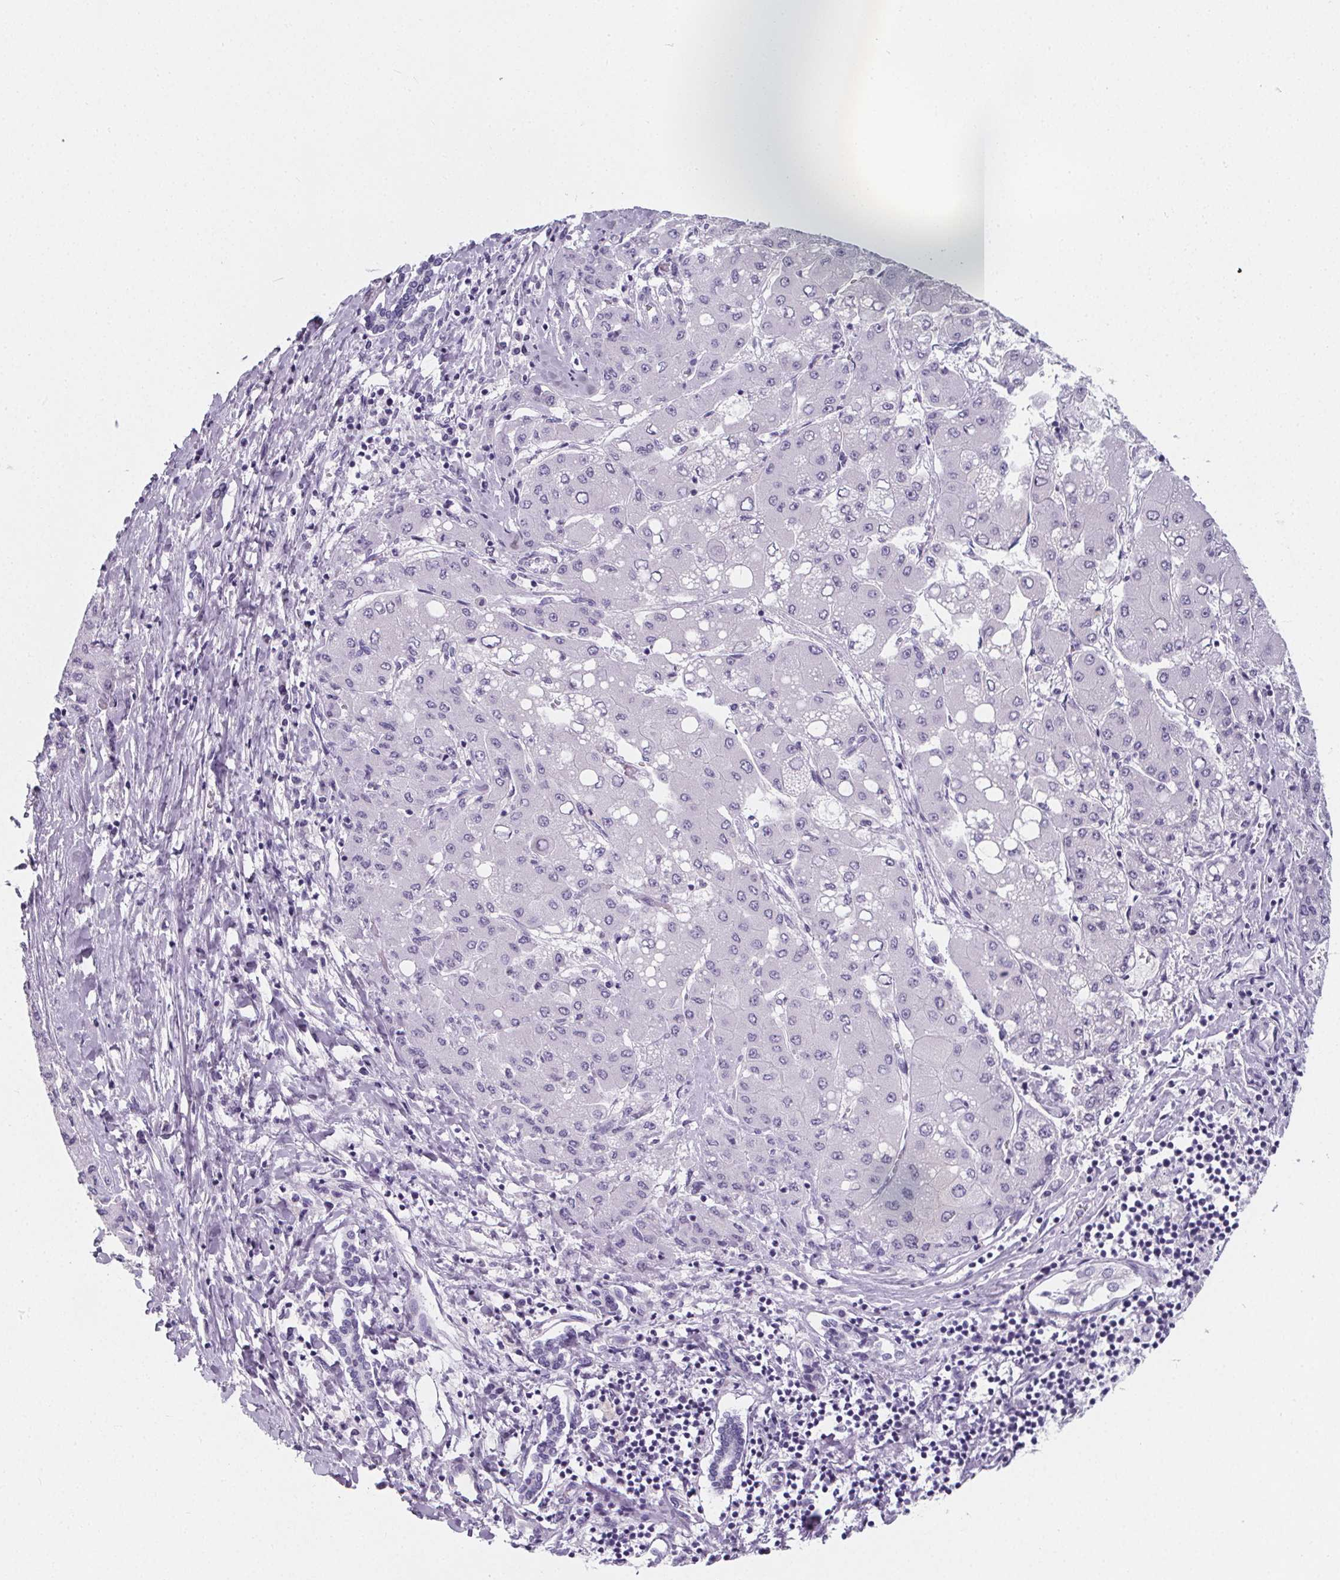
{"staining": {"intensity": "negative", "quantity": "none", "location": "none"}, "tissue": "liver cancer", "cell_type": "Tumor cells", "image_type": "cancer", "snomed": [{"axis": "morphology", "description": "Carcinoma, Hepatocellular, NOS"}, {"axis": "topography", "description": "Liver"}], "caption": "IHC of hepatocellular carcinoma (liver) displays no positivity in tumor cells.", "gene": "ADRB1", "patient": {"sex": "male", "age": 40}}